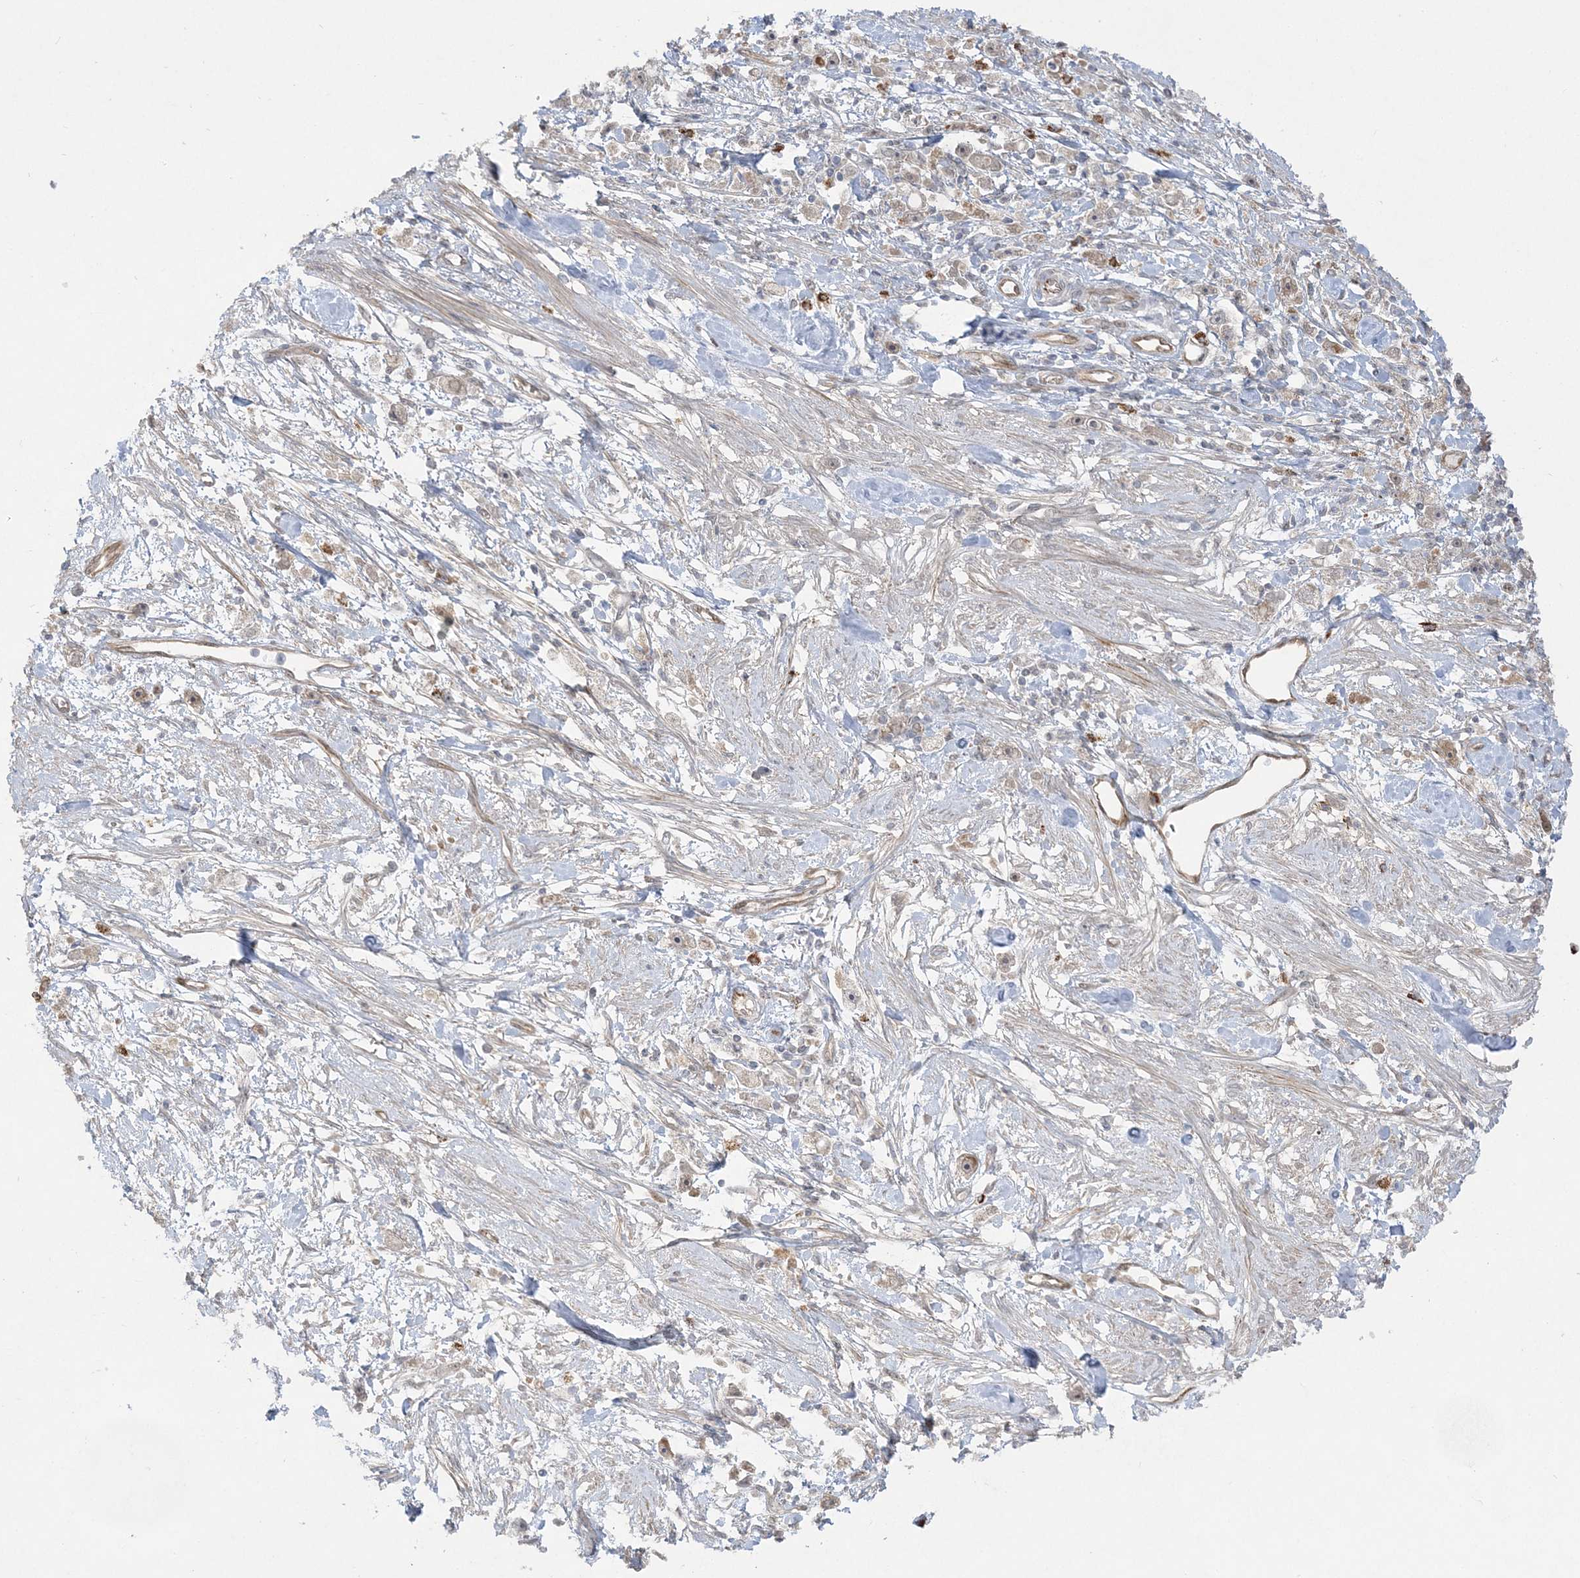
{"staining": {"intensity": "negative", "quantity": "none", "location": "none"}, "tissue": "stomach cancer", "cell_type": "Tumor cells", "image_type": "cancer", "snomed": [{"axis": "morphology", "description": "Adenocarcinoma, NOS"}, {"axis": "topography", "description": "Stomach"}], "caption": "This image is of stomach cancer (adenocarcinoma) stained with immunohistochemistry (IHC) to label a protein in brown with the nuclei are counter-stained blue. There is no expression in tumor cells.", "gene": "INPP1", "patient": {"sex": "female", "age": 59}}